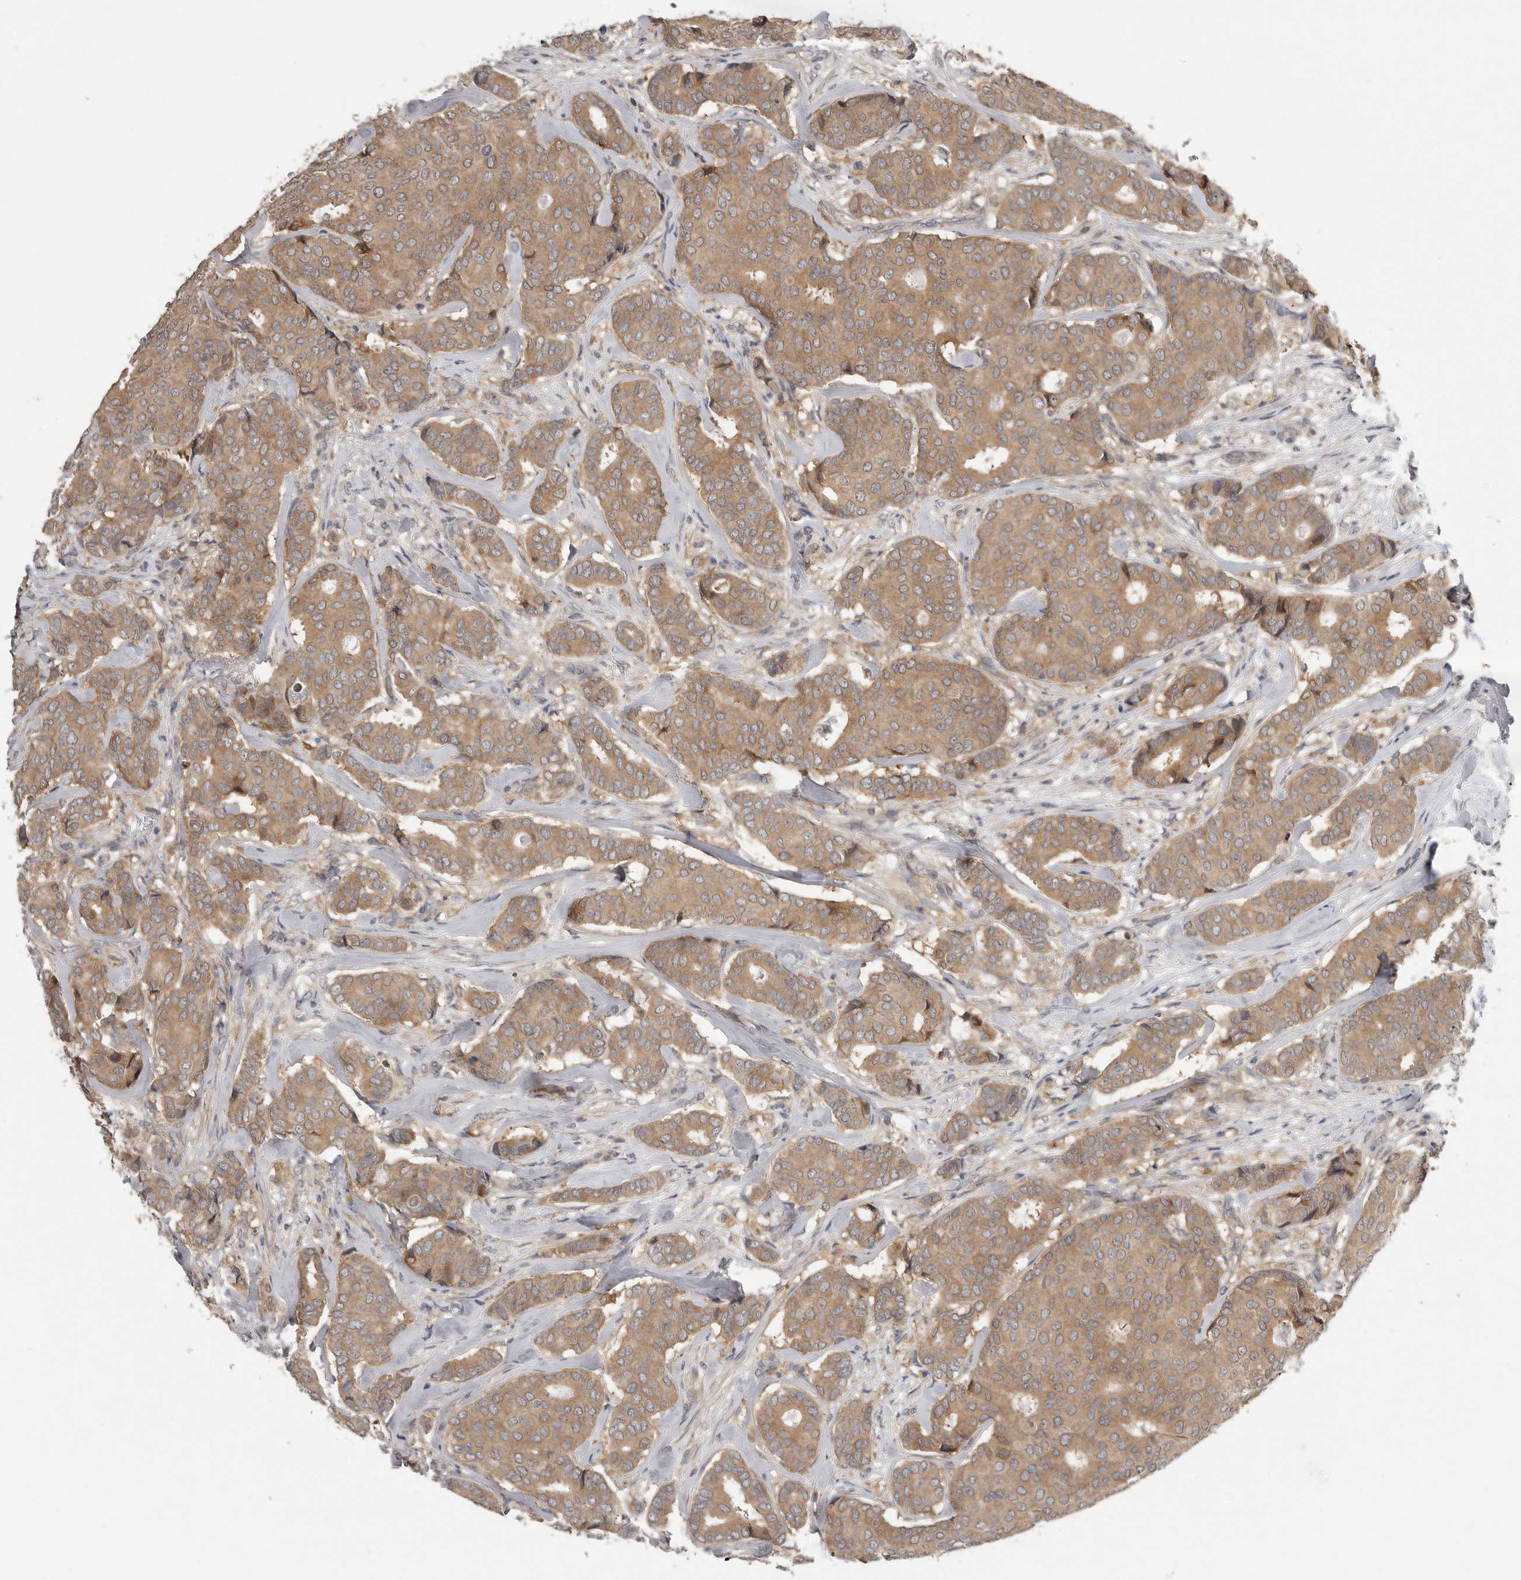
{"staining": {"intensity": "moderate", "quantity": ">75%", "location": "cytoplasmic/membranous"}, "tissue": "breast cancer", "cell_type": "Tumor cells", "image_type": "cancer", "snomed": [{"axis": "morphology", "description": "Duct carcinoma"}, {"axis": "topography", "description": "Breast"}], "caption": "IHC micrograph of neoplastic tissue: breast cancer (intraductal carcinoma) stained using IHC displays medium levels of moderate protein expression localized specifically in the cytoplasmic/membranous of tumor cells, appearing as a cytoplasmic/membranous brown color.", "gene": "RALGPS2", "patient": {"sex": "female", "age": 75}}